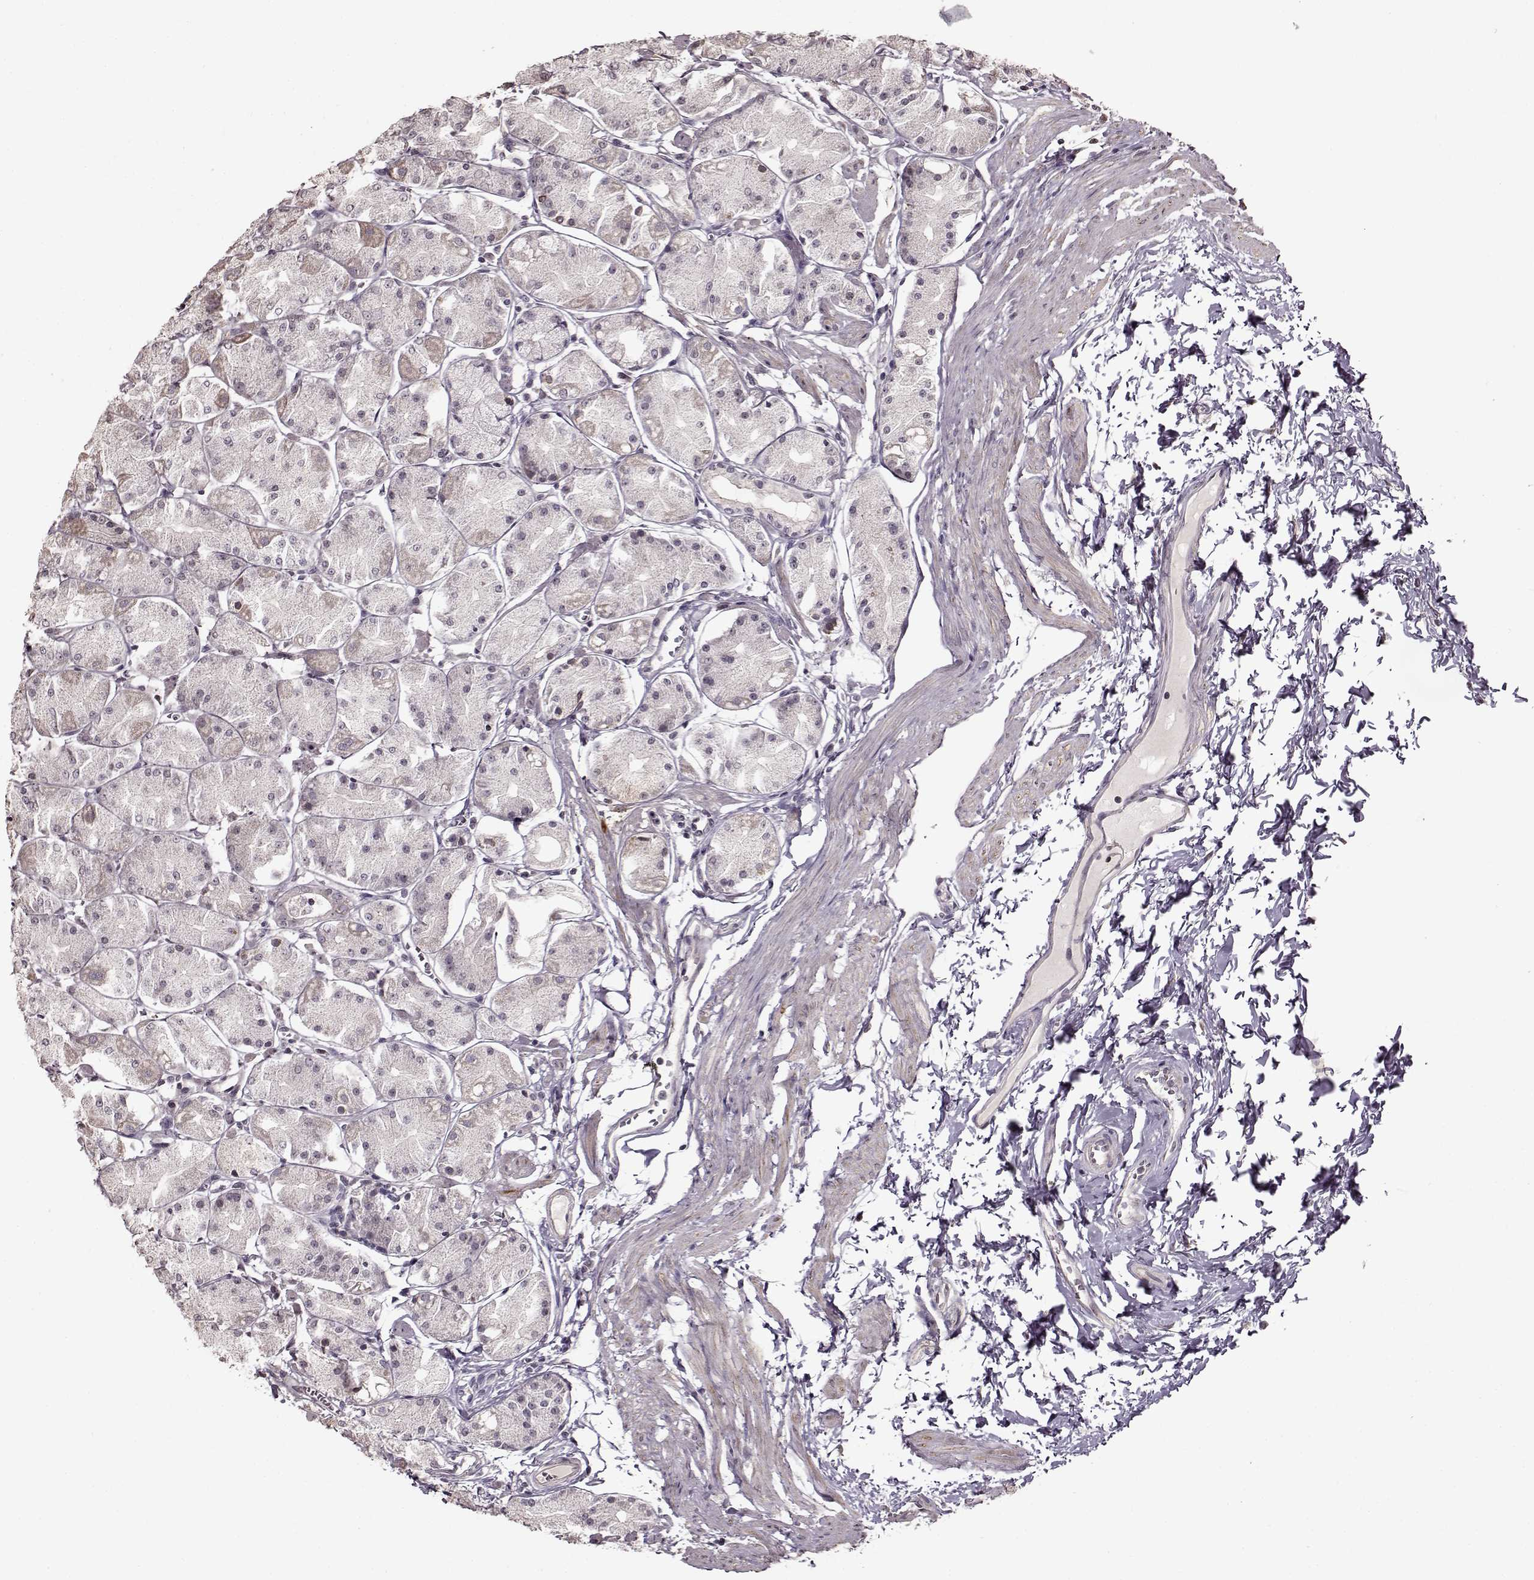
{"staining": {"intensity": "weak", "quantity": "<25%", "location": "cytoplasmic/membranous"}, "tissue": "stomach", "cell_type": "Glandular cells", "image_type": "normal", "snomed": [{"axis": "morphology", "description": "Normal tissue, NOS"}, {"axis": "topography", "description": "Stomach, upper"}], "caption": "The histopathology image displays no staining of glandular cells in normal stomach. The staining was performed using DAB (3,3'-diaminobenzidine) to visualize the protein expression in brown, while the nuclei were stained in blue with hematoxylin (Magnification: 20x).", "gene": "FSHB", "patient": {"sex": "male", "age": 60}}